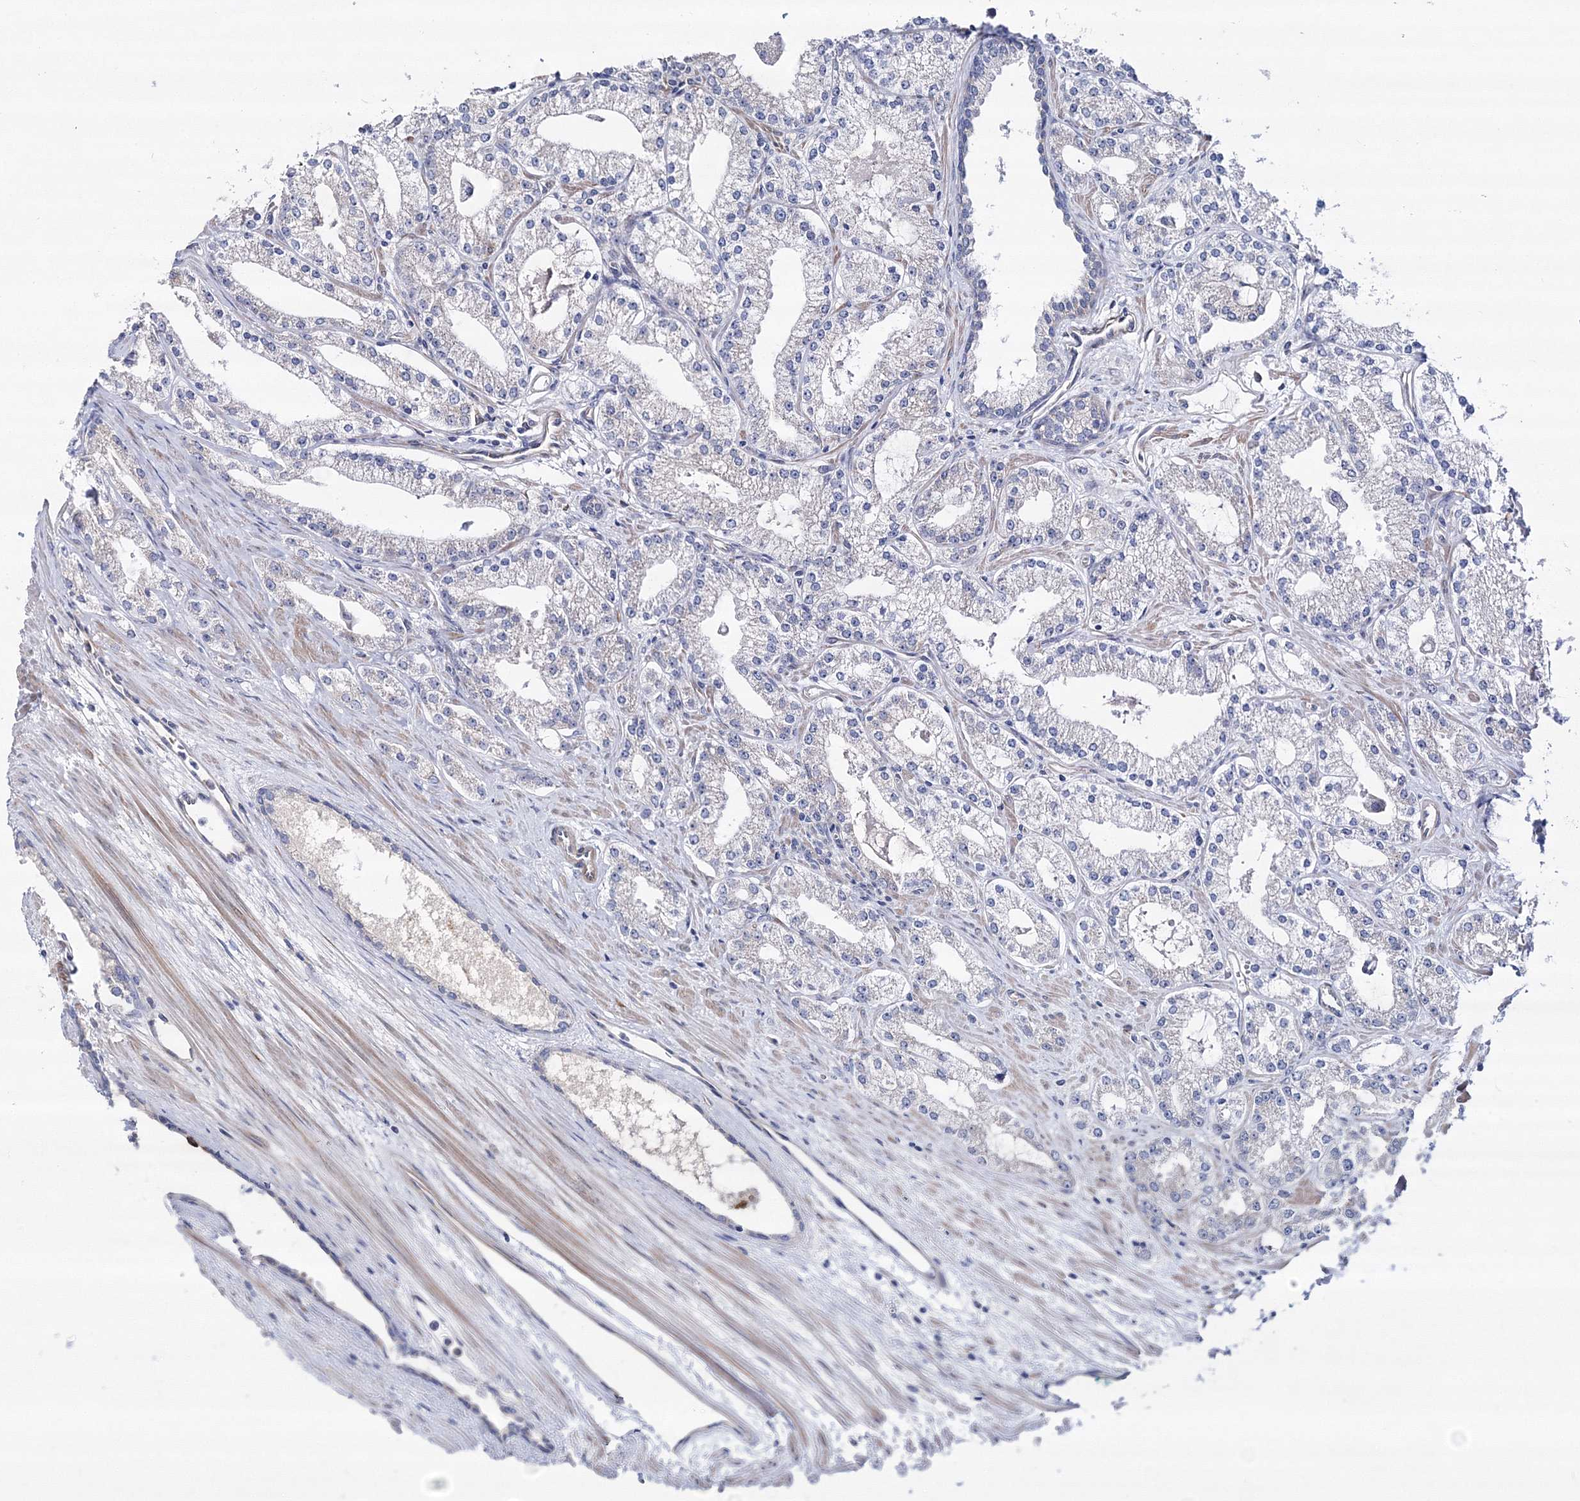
{"staining": {"intensity": "negative", "quantity": "none", "location": "none"}, "tissue": "prostate cancer", "cell_type": "Tumor cells", "image_type": "cancer", "snomed": [{"axis": "morphology", "description": "Adenocarcinoma, Low grade"}, {"axis": "topography", "description": "Prostate"}], "caption": "Histopathology image shows no significant protein positivity in tumor cells of prostate cancer.", "gene": "ARHGAP32", "patient": {"sex": "male", "age": 69}}